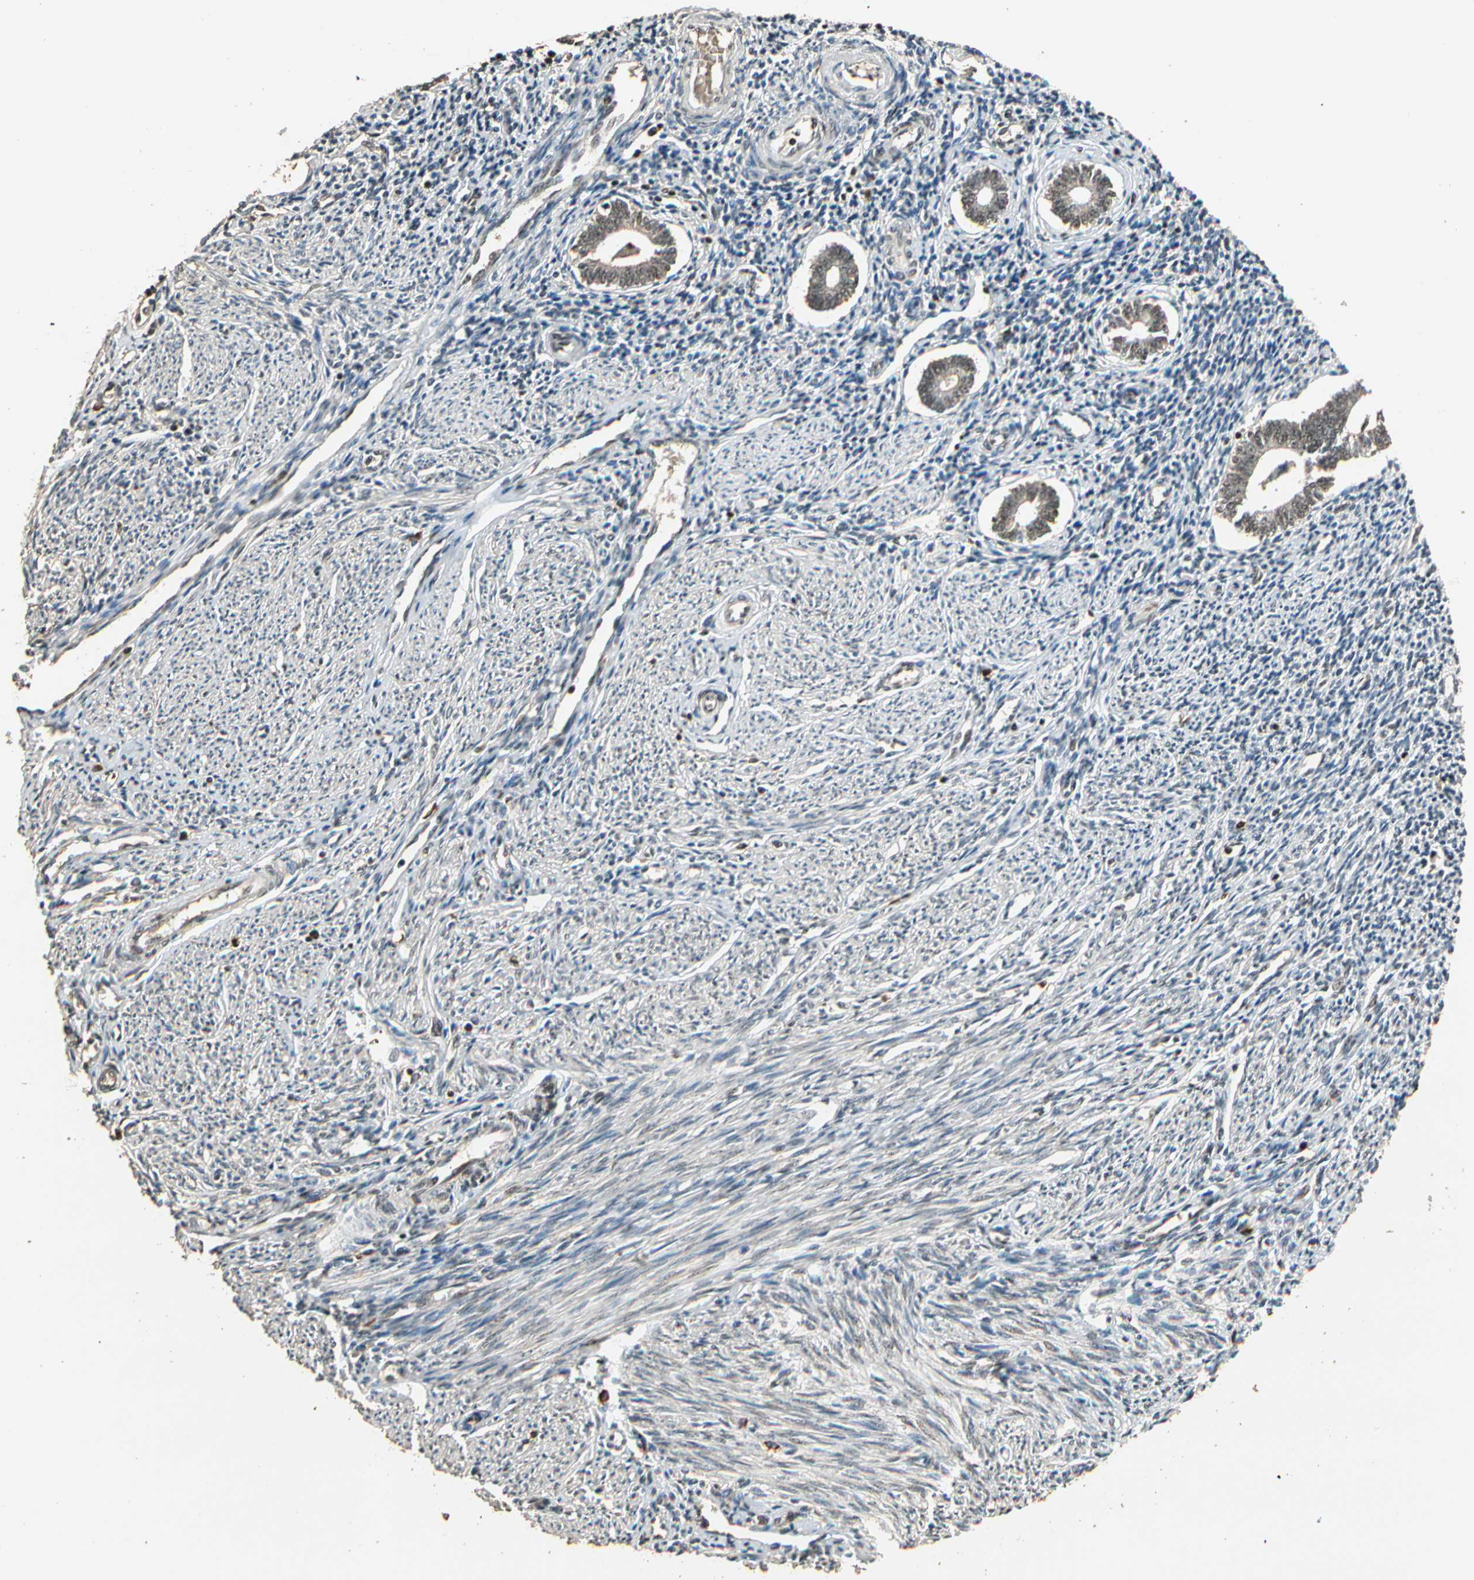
{"staining": {"intensity": "weak", "quantity": "25%-75%", "location": "nuclear"}, "tissue": "endometrium", "cell_type": "Cells in endometrial stroma", "image_type": "normal", "snomed": [{"axis": "morphology", "description": "Normal tissue, NOS"}, {"axis": "topography", "description": "Endometrium"}], "caption": "A micrograph of human endometrium stained for a protein demonstrates weak nuclear brown staining in cells in endometrial stroma.", "gene": "RBM25", "patient": {"sex": "female", "age": 52}}